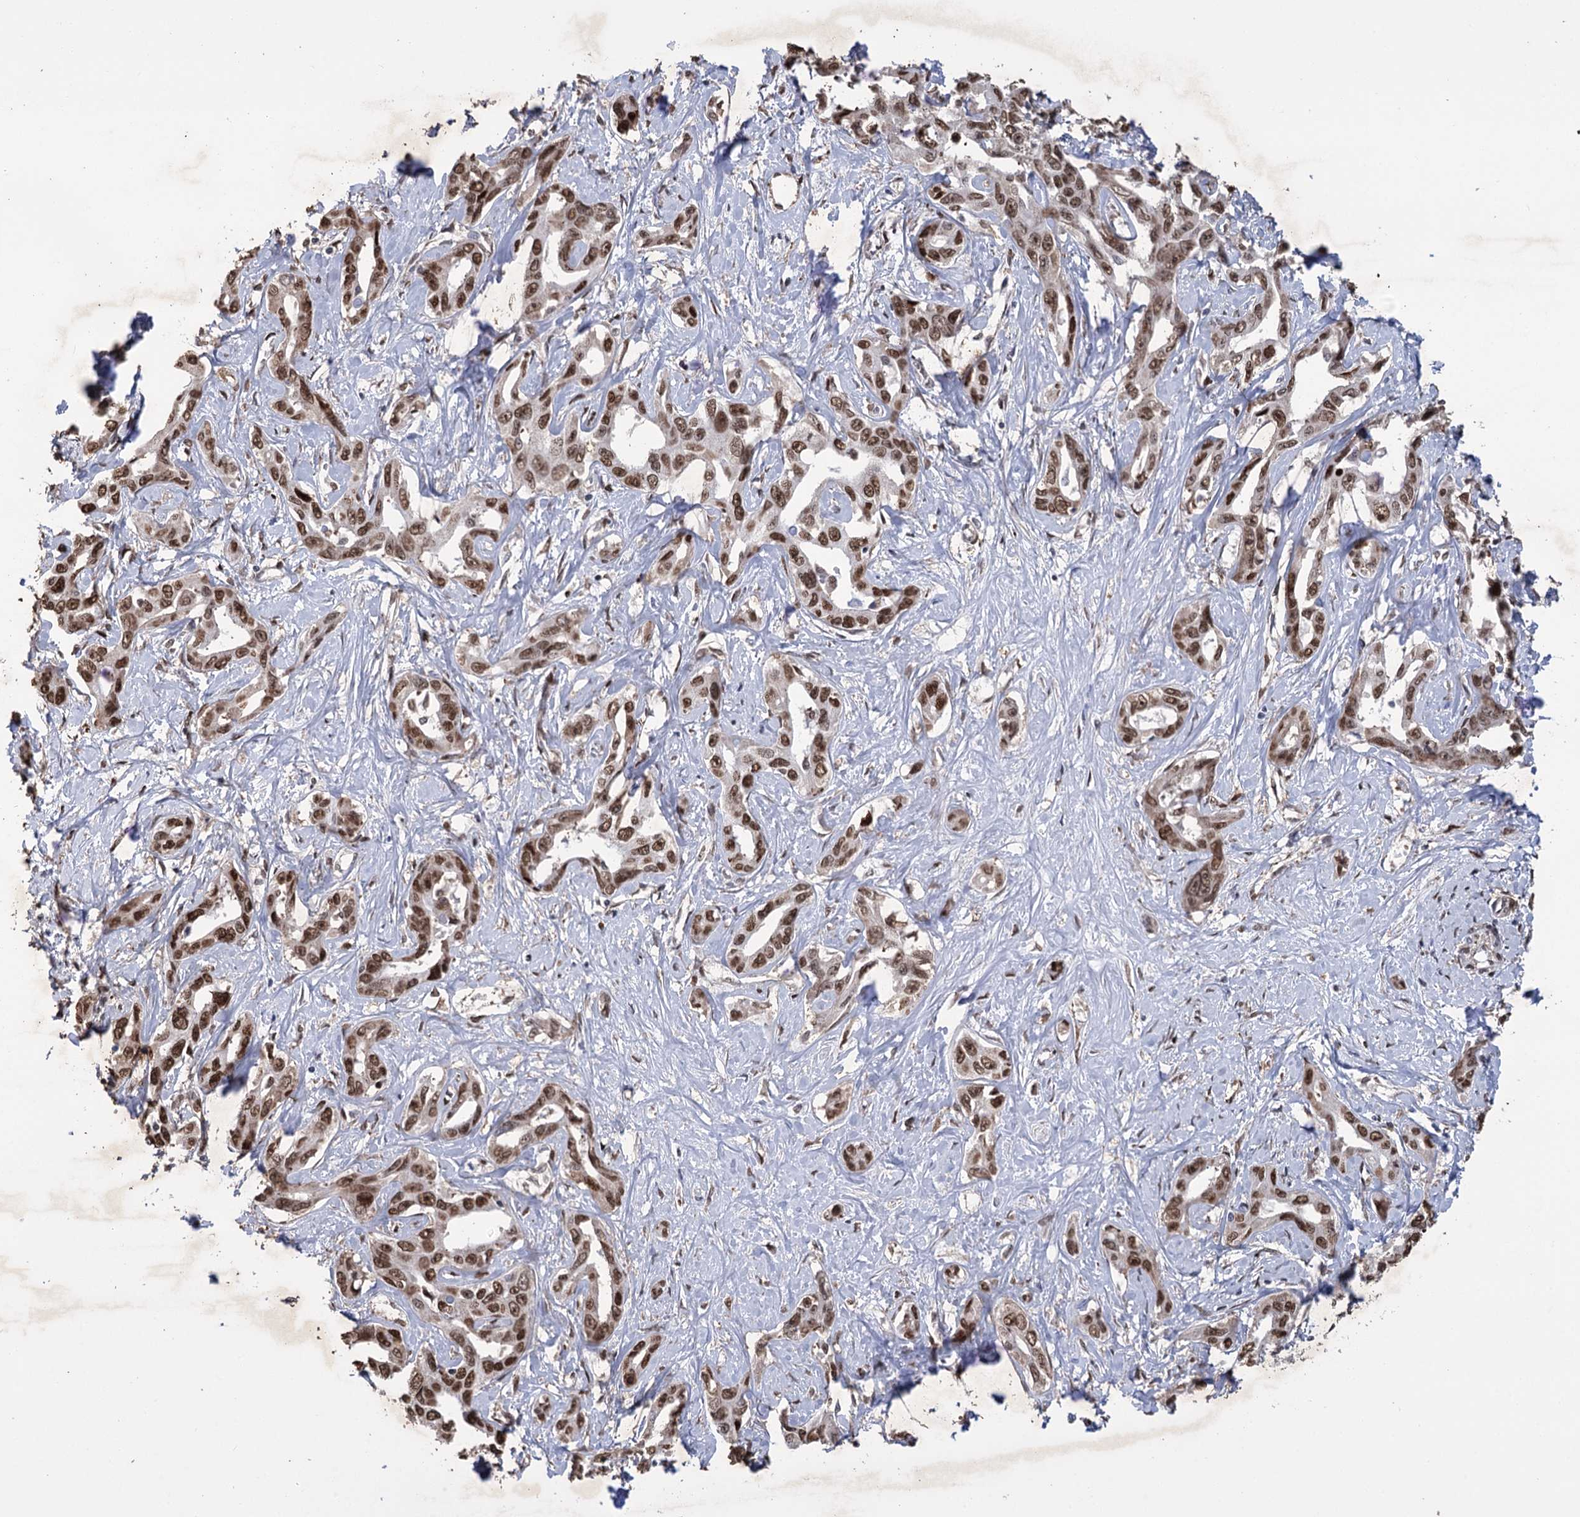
{"staining": {"intensity": "strong", "quantity": ">75%", "location": "nuclear"}, "tissue": "liver cancer", "cell_type": "Tumor cells", "image_type": "cancer", "snomed": [{"axis": "morphology", "description": "Cholangiocarcinoma"}, {"axis": "topography", "description": "Liver"}], "caption": "IHC photomicrograph of liver cancer (cholangiocarcinoma) stained for a protein (brown), which demonstrates high levels of strong nuclear staining in approximately >75% of tumor cells.", "gene": "NFU1", "patient": {"sex": "male", "age": 59}}